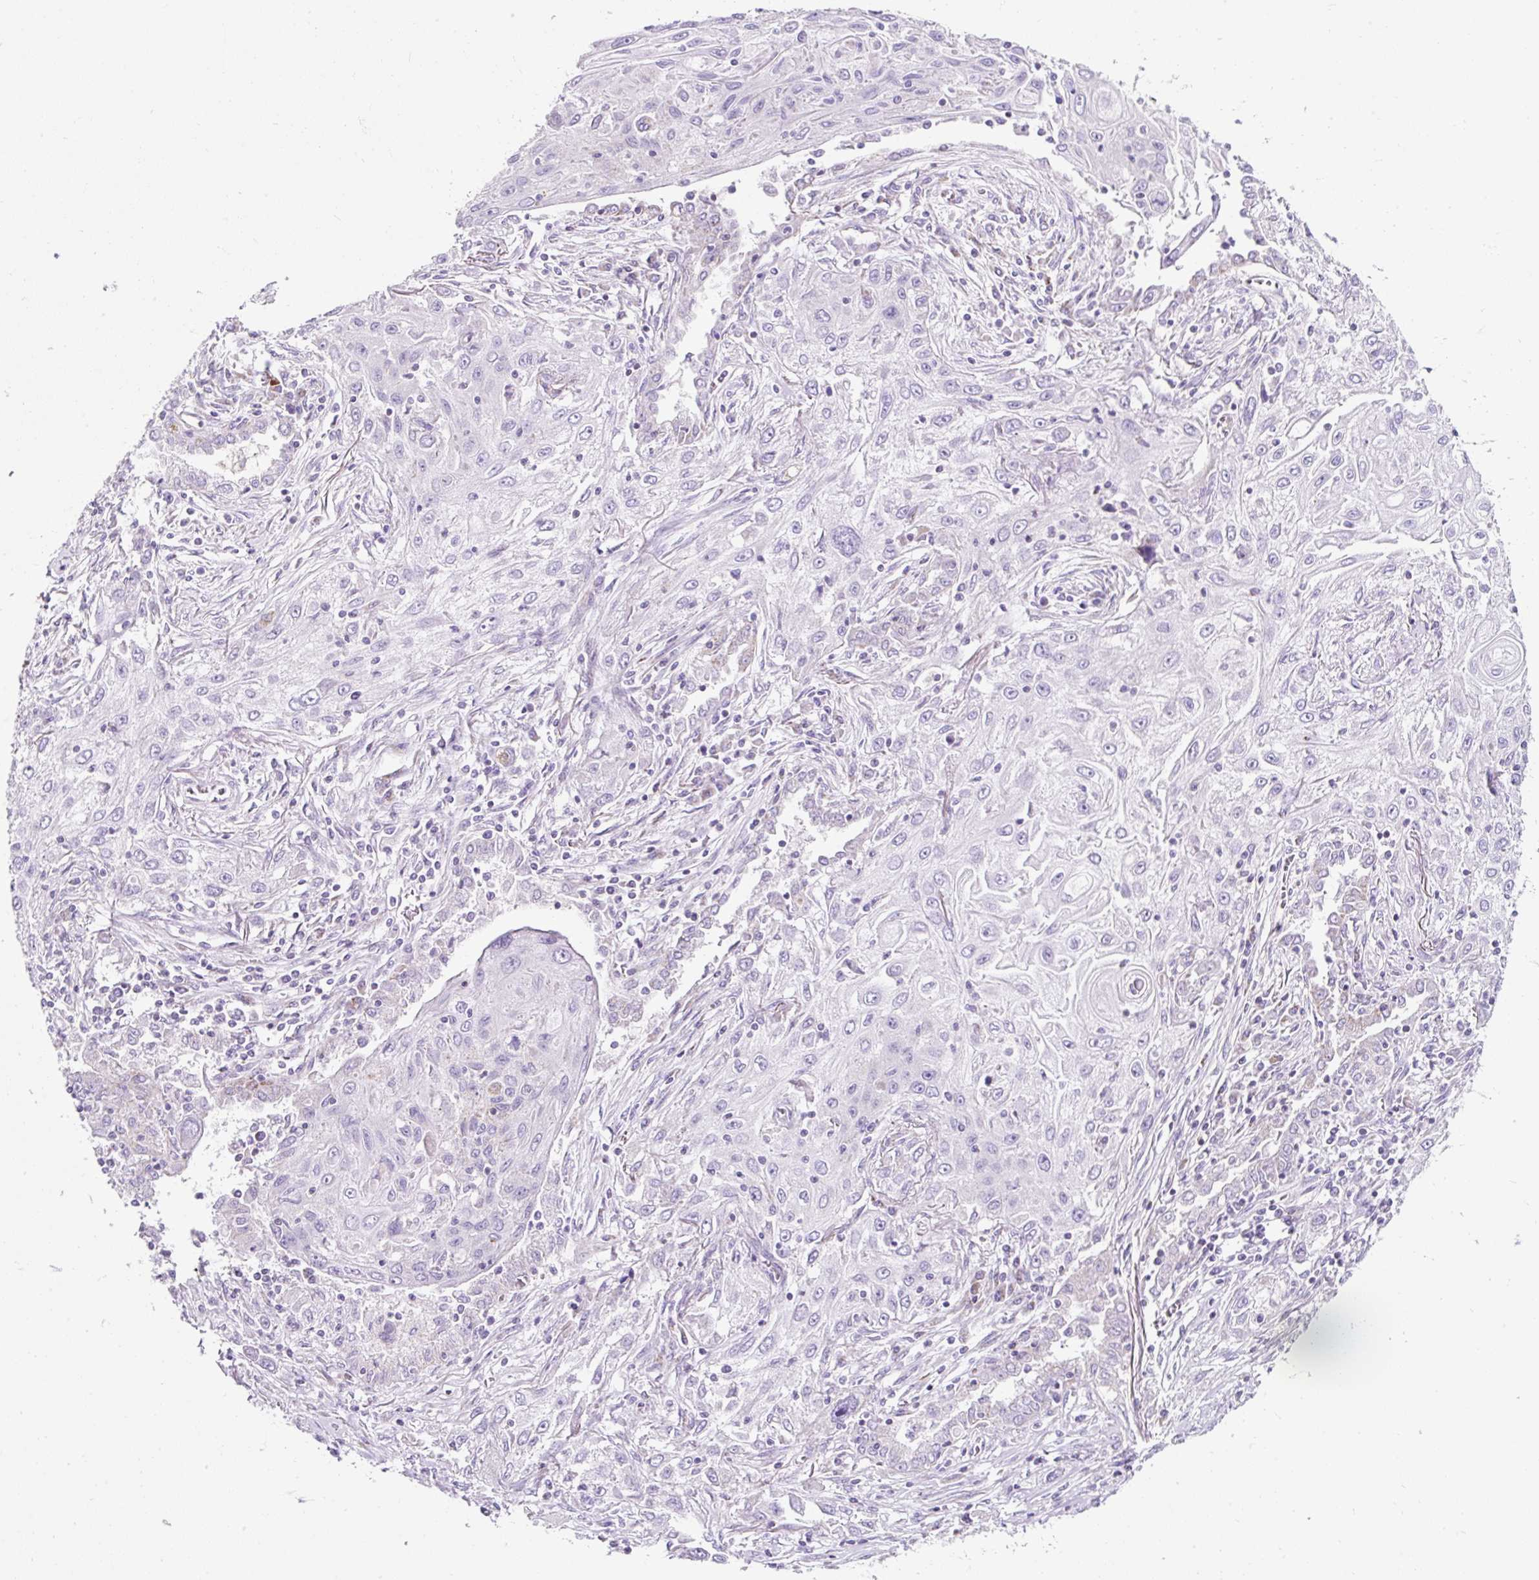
{"staining": {"intensity": "negative", "quantity": "none", "location": "none"}, "tissue": "lung cancer", "cell_type": "Tumor cells", "image_type": "cancer", "snomed": [{"axis": "morphology", "description": "Squamous cell carcinoma, NOS"}, {"axis": "topography", "description": "Lung"}], "caption": "IHC photomicrograph of neoplastic tissue: lung squamous cell carcinoma stained with DAB (3,3'-diaminobenzidine) demonstrates no significant protein expression in tumor cells.", "gene": "PLPP2", "patient": {"sex": "female", "age": 69}}